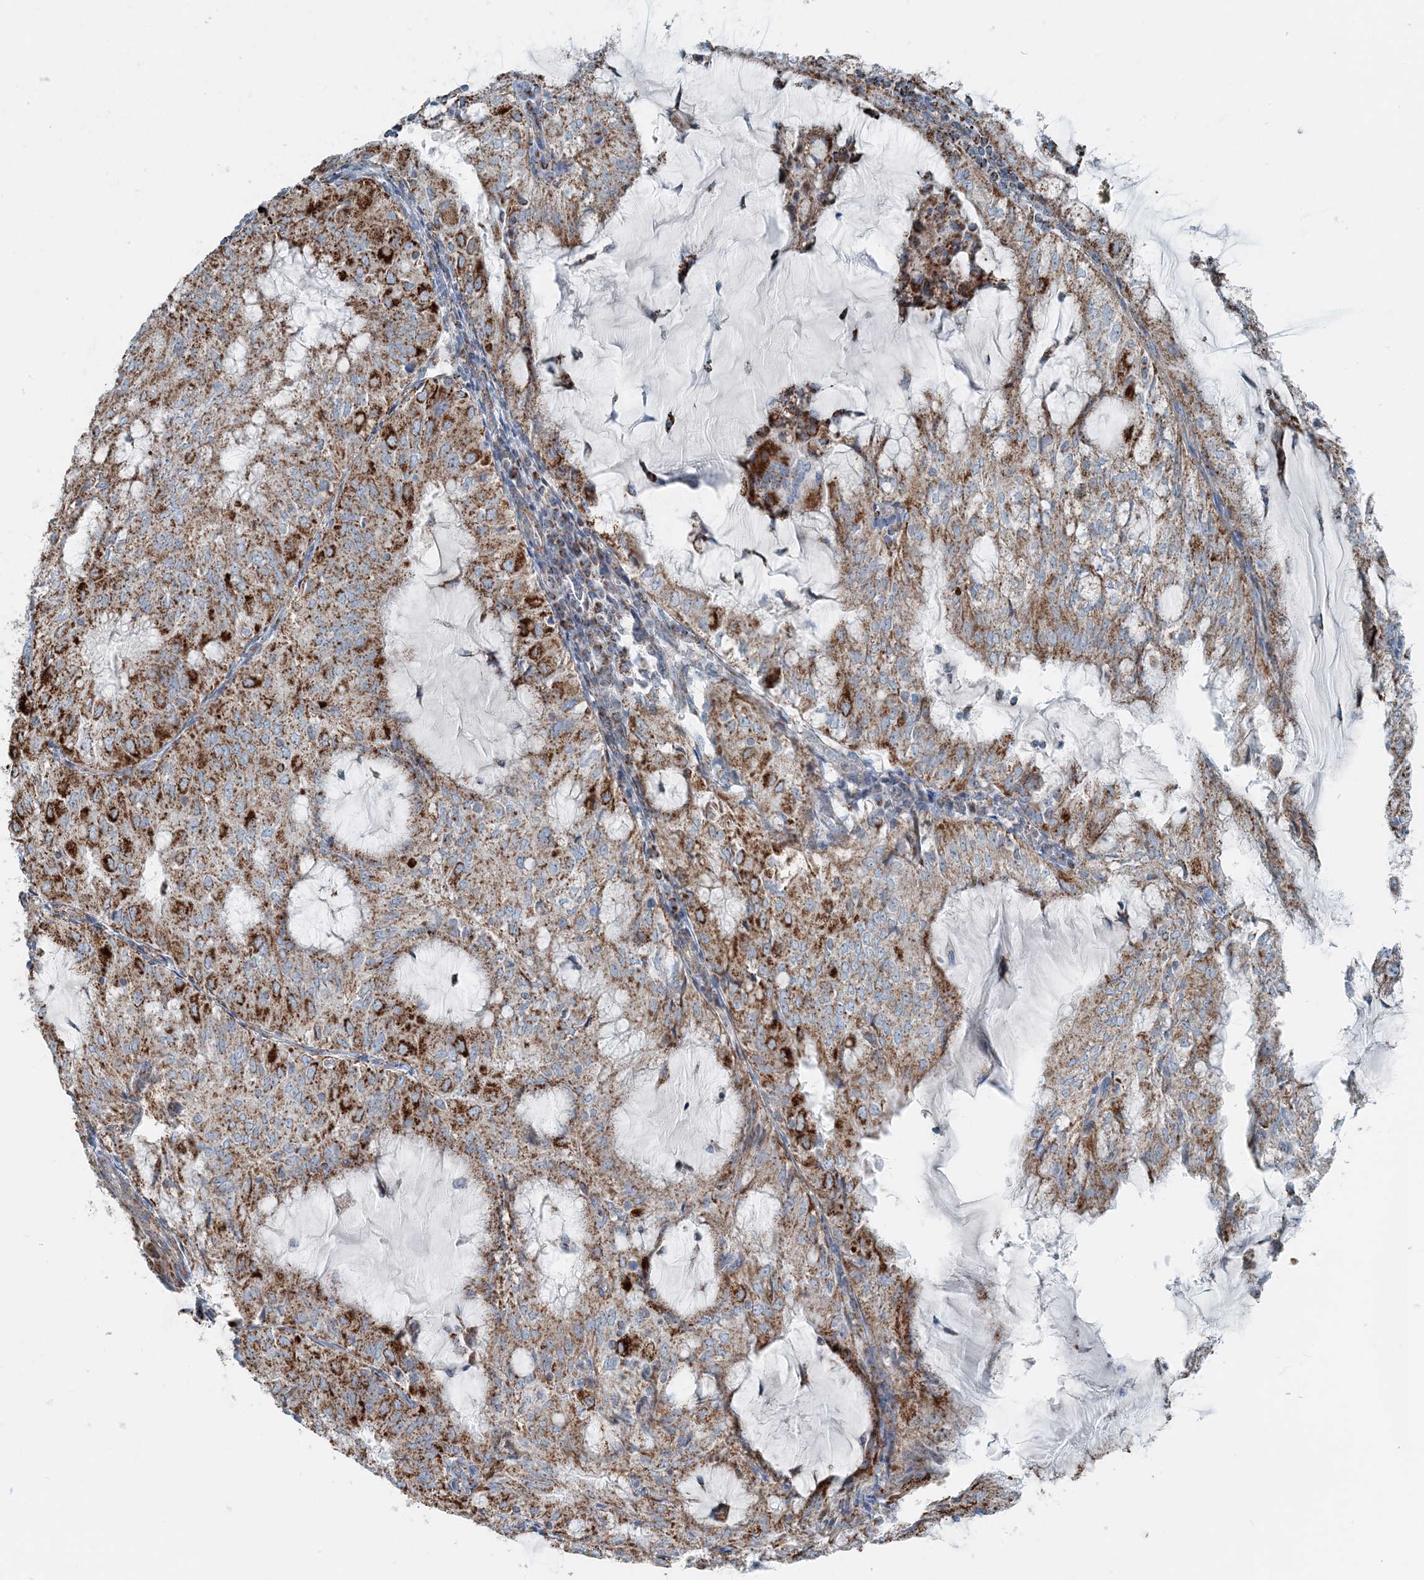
{"staining": {"intensity": "strong", "quantity": ">75%", "location": "cytoplasmic/membranous"}, "tissue": "endometrial cancer", "cell_type": "Tumor cells", "image_type": "cancer", "snomed": [{"axis": "morphology", "description": "Adenocarcinoma, NOS"}, {"axis": "topography", "description": "Endometrium"}], "caption": "Human endometrial cancer (adenocarcinoma) stained with a brown dye displays strong cytoplasmic/membranous positive expression in approximately >75% of tumor cells.", "gene": "INTU", "patient": {"sex": "female", "age": 81}}